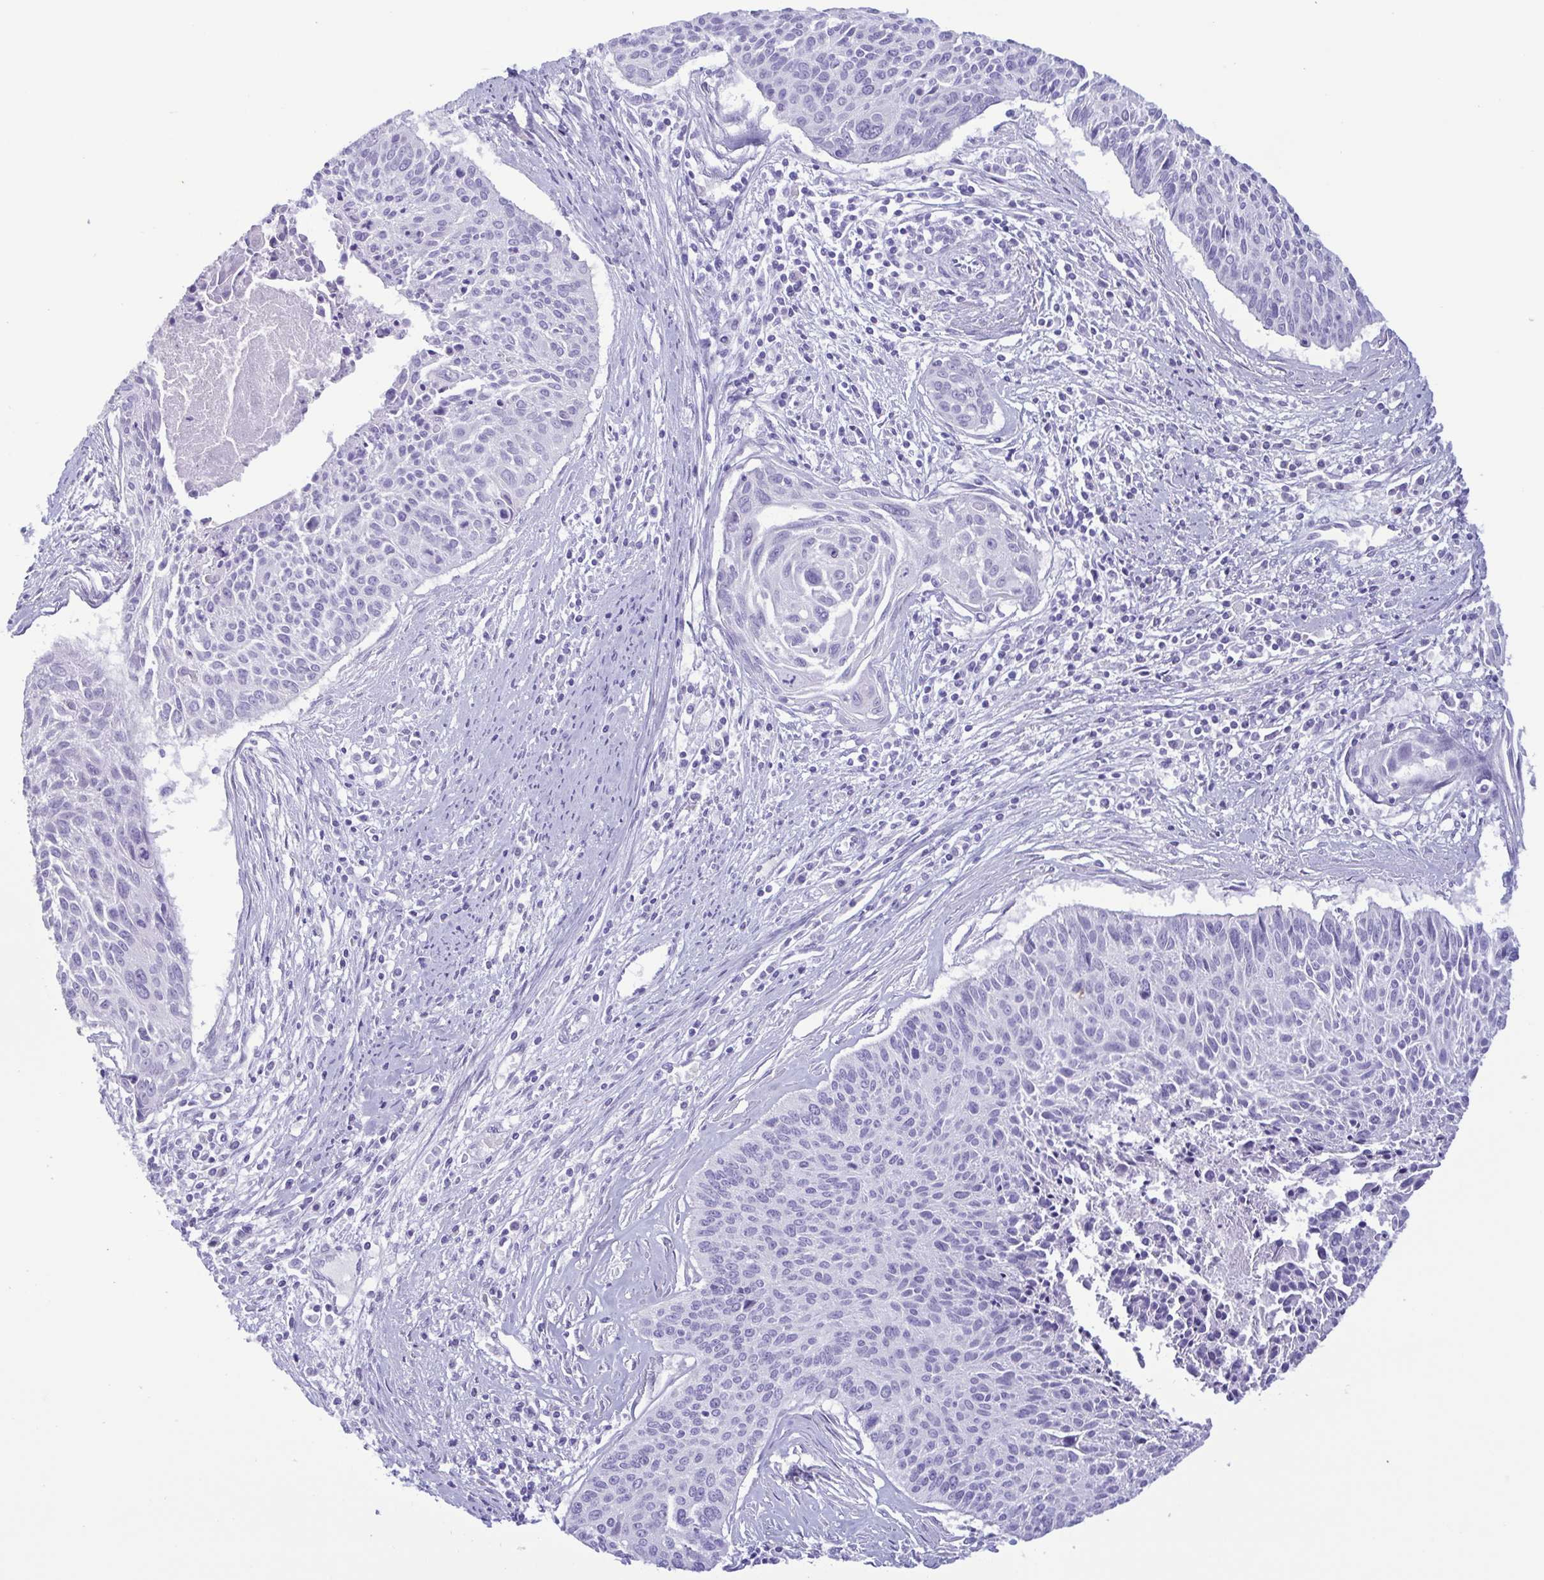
{"staining": {"intensity": "negative", "quantity": "none", "location": "none"}, "tissue": "cervical cancer", "cell_type": "Tumor cells", "image_type": "cancer", "snomed": [{"axis": "morphology", "description": "Squamous cell carcinoma, NOS"}, {"axis": "topography", "description": "Cervix"}], "caption": "A photomicrograph of human cervical cancer (squamous cell carcinoma) is negative for staining in tumor cells.", "gene": "LTF", "patient": {"sex": "female", "age": 55}}